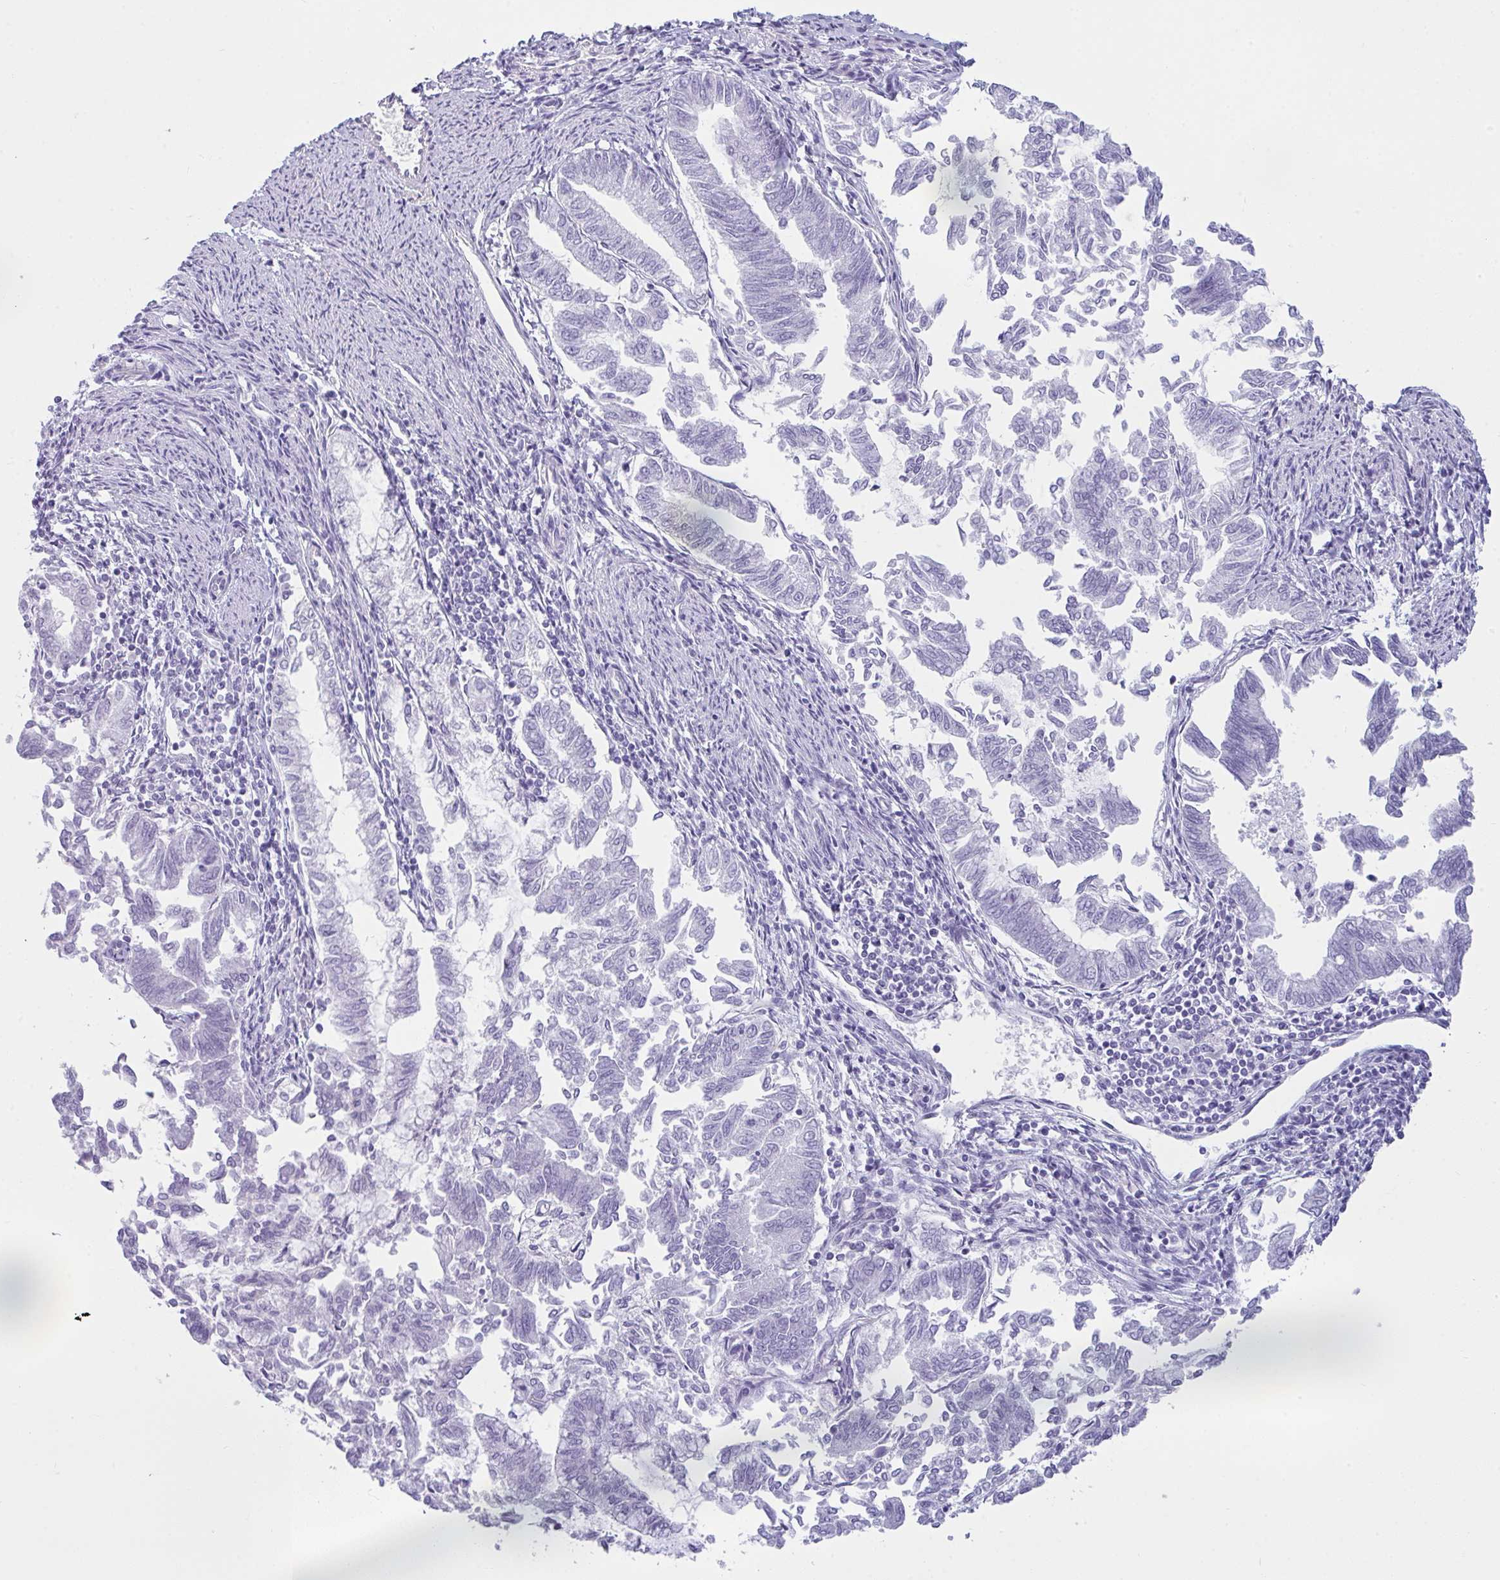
{"staining": {"intensity": "negative", "quantity": "none", "location": "none"}, "tissue": "endometrial cancer", "cell_type": "Tumor cells", "image_type": "cancer", "snomed": [{"axis": "morphology", "description": "Adenocarcinoma, NOS"}, {"axis": "topography", "description": "Endometrium"}], "caption": "IHC micrograph of endometrial cancer stained for a protein (brown), which shows no staining in tumor cells.", "gene": "RASL10A", "patient": {"sex": "female", "age": 79}}